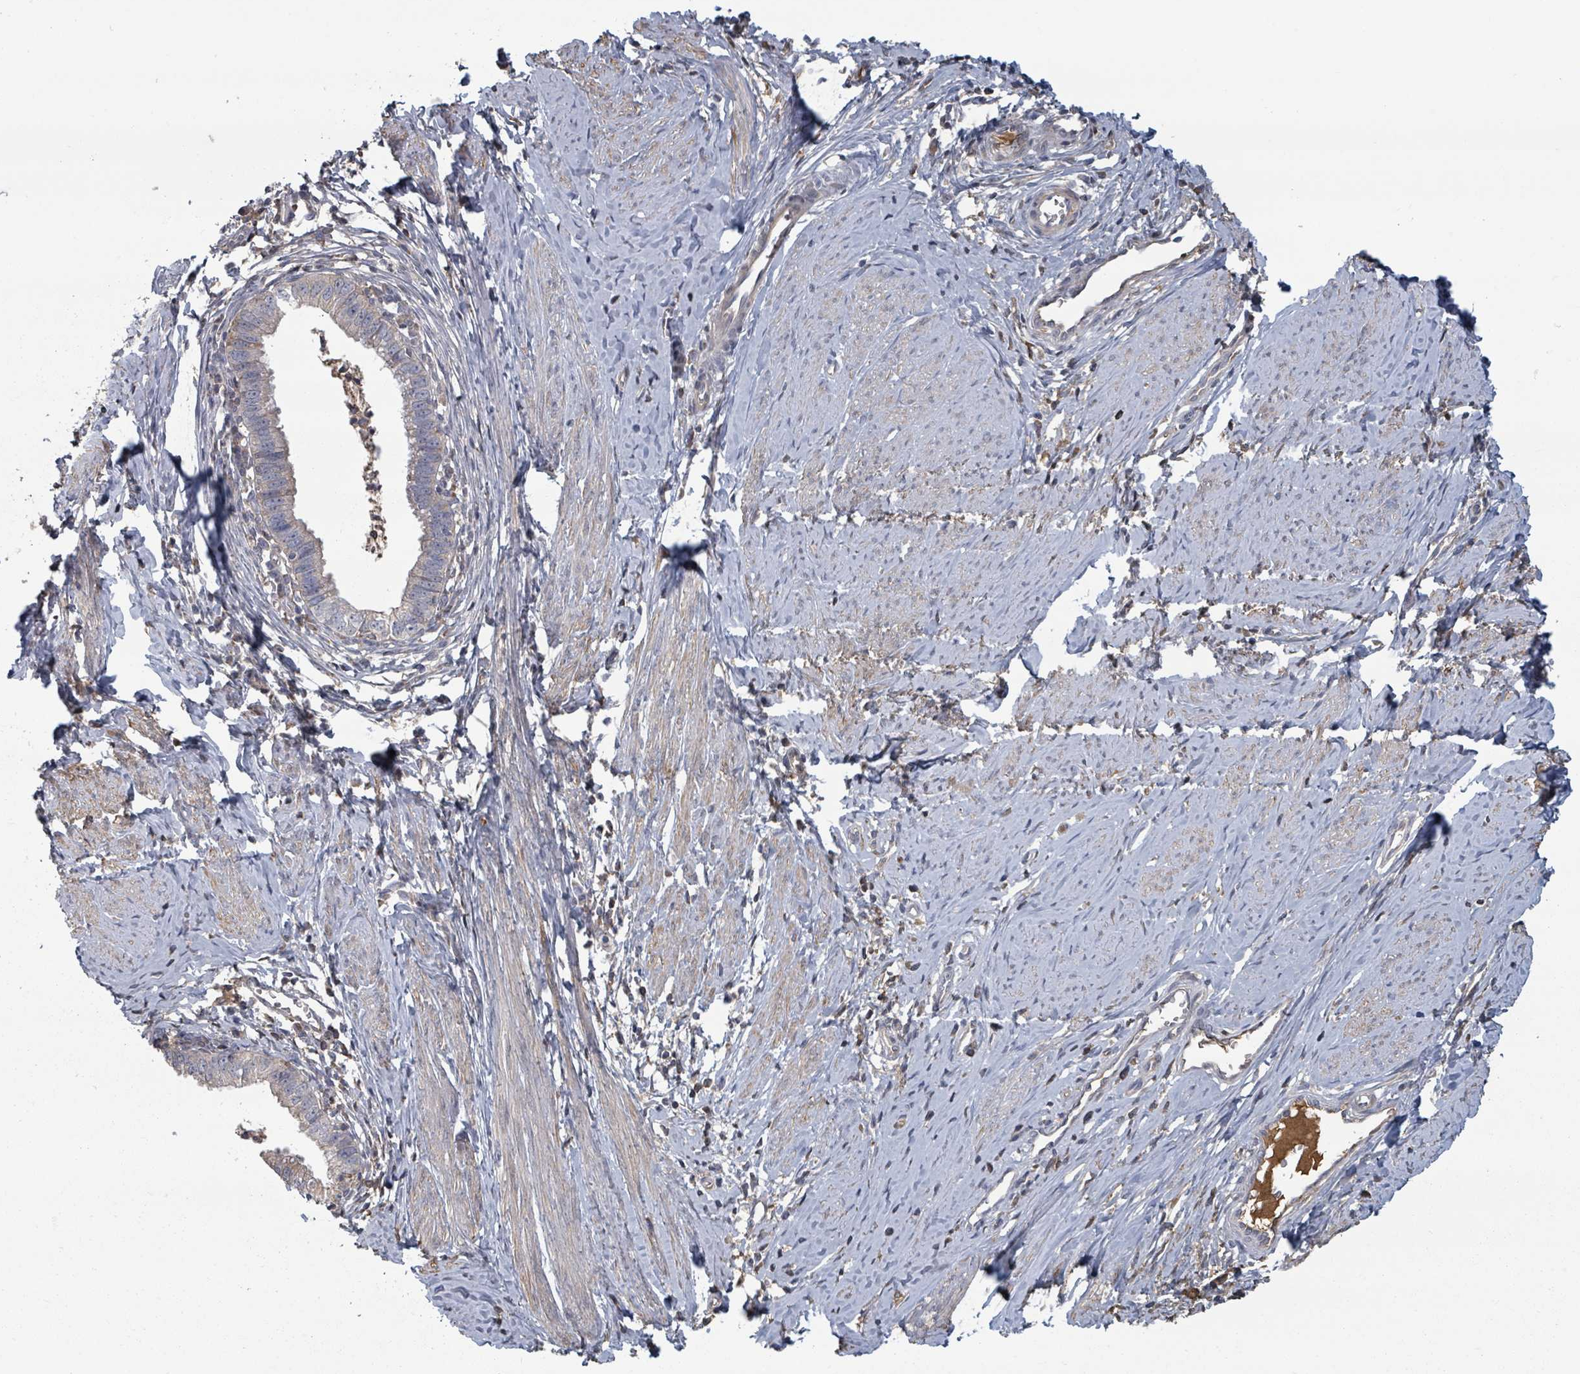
{"staining": {"intensity": "negative", "quantity": "none", "location": "none"}, "tissue": "cervical cancer", "cell_type": "Tumor cells", "image_type": "cancer", "snomed": [{"axis": "morphology", "description": "Adenocarcinoma, NOS"}, {"axis": "topography", "description": "Cervix"}], "caption": "This is an immunohistochemistry image of human cervical cancer (adenocarcinoma). There is no expression in tumor cells.", "gene": "GABBR1", "patient": {"sex": "female", "age": 36}}